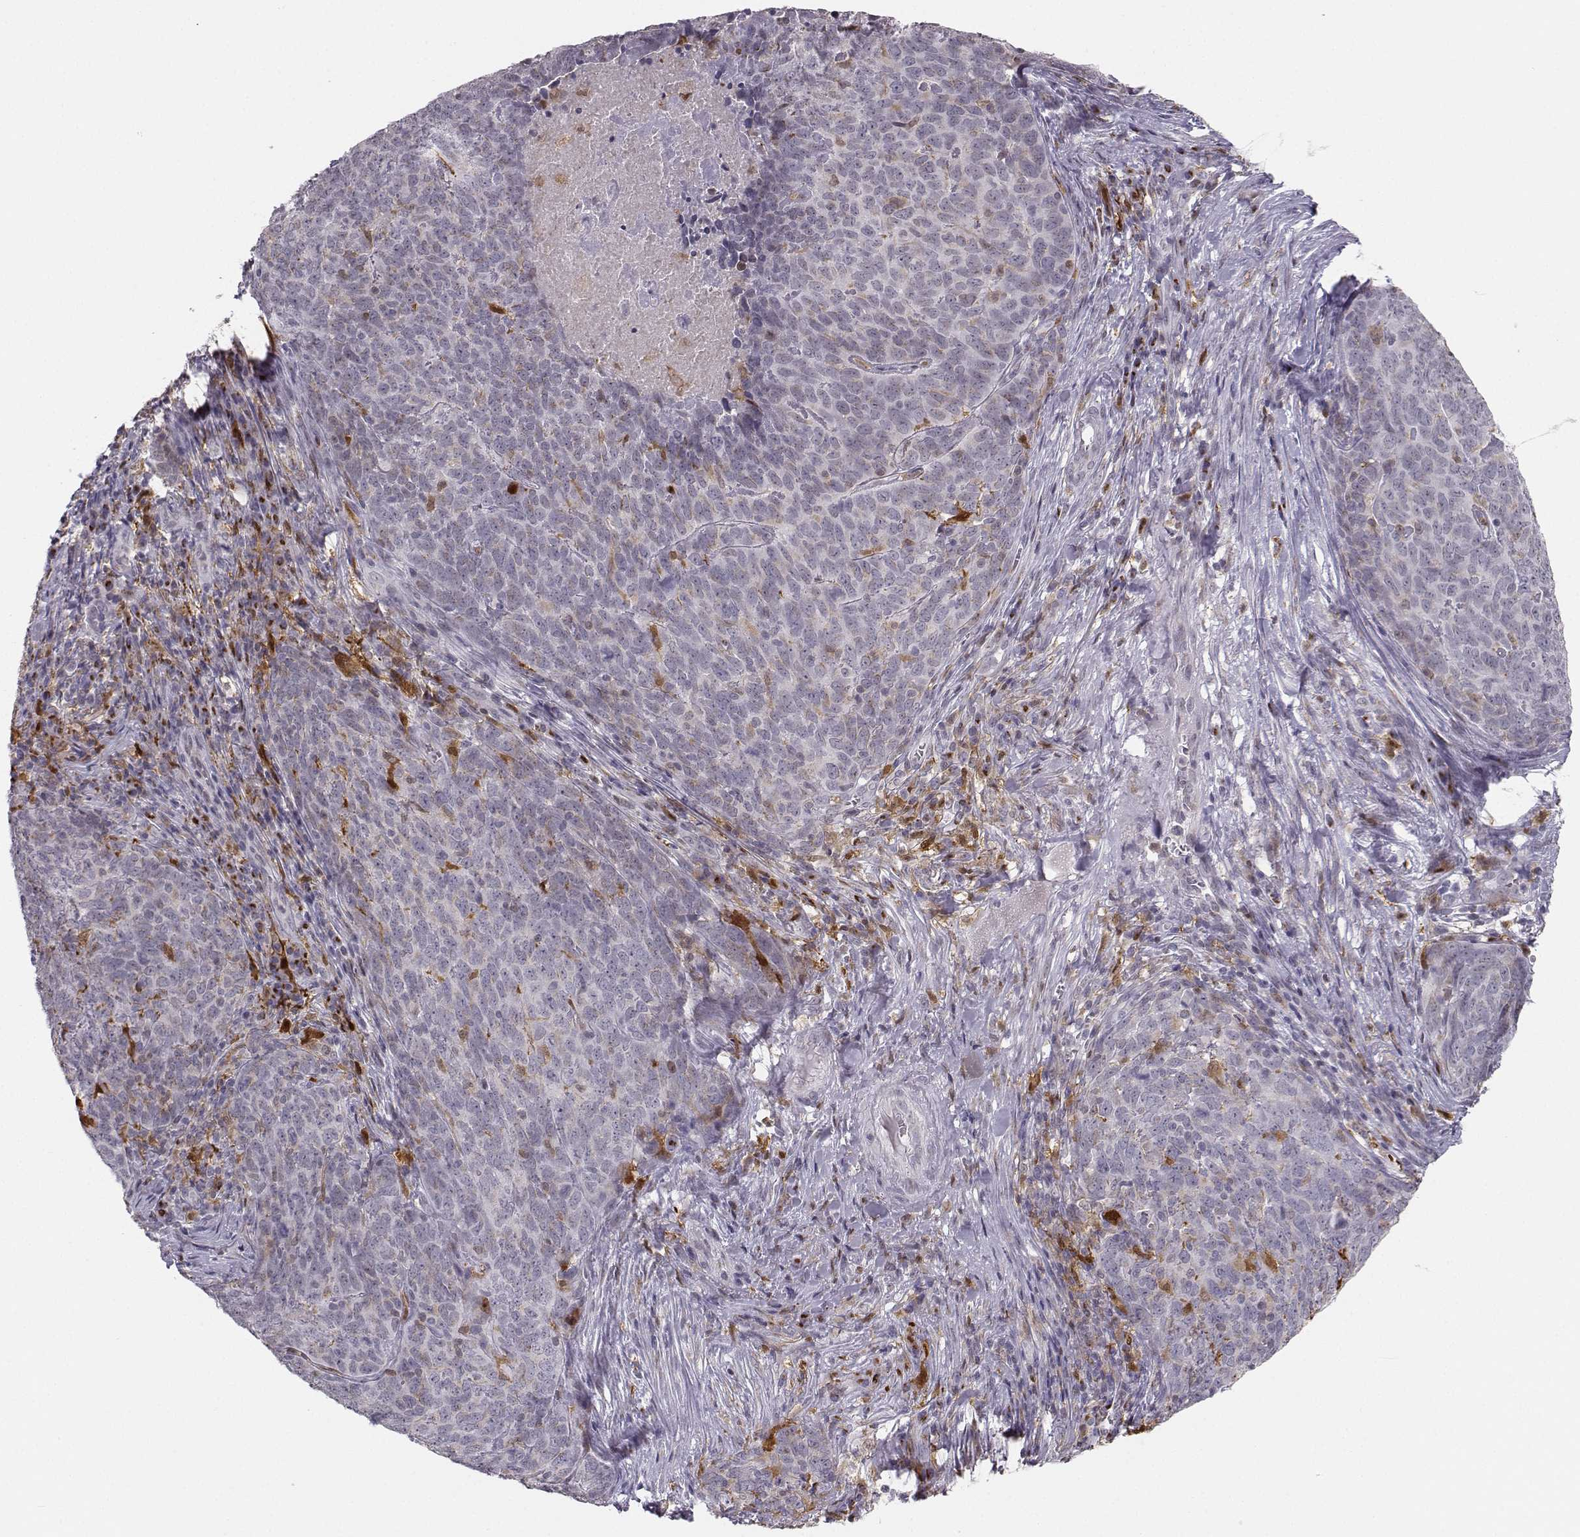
{"staining": {"intensity": "negative", "quantity": "none", "location": "none"}, "tissue": "skin cancer", "cell_type": "Tumor cells", "image_type": "cancer", "snomed": [{"axis": "morphology", "description": "Squamous cell carcinoma, NOS"}, {"axis": "topography", "description": "Skin"}, {"axis": "topography", "description": "Anal"}], "caption": "Tumor cells show no significant positivity in skin squamous cell carcinoma.", "gene": "HTR7", "patient": {"sex": "female", "age": 51}}